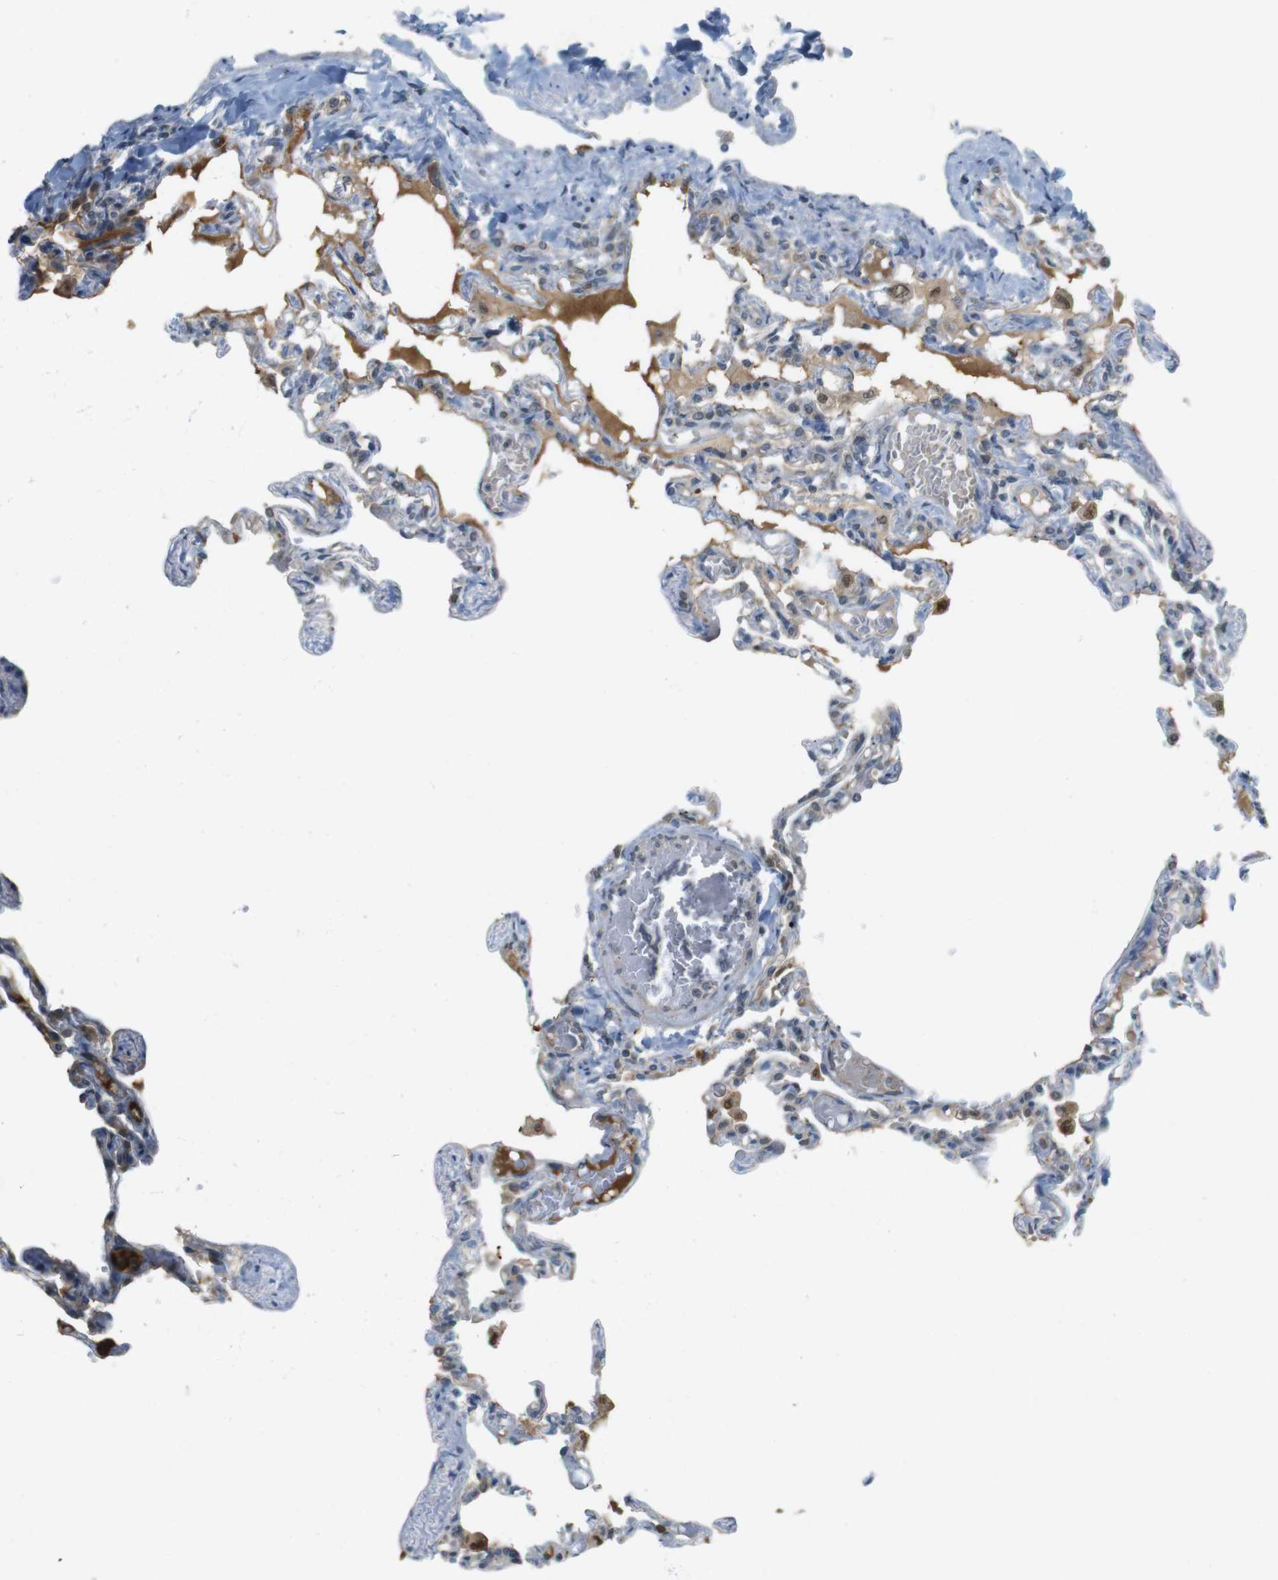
{"staining": {"intensity": "weak", "quantity": "25%-75%", "location": "cytoplasmic/membranous,nuclear"}, "tissue": "lung", "cell_type": "Alveolar cells", "image_type": "normal", "snomed": [{"axis": "morphology", "description": "Normal tissue, NOS"}, {"axis": "topography", "description": "Lung"}], "caption": "The micrograph exhibits a brown stain indicating the presence of a protein in the cytoplasmic/membranous,nuclear of alveolar cells in lung. (IHC, brightfield microscopy, high magnification).", "gene": "ZDHHC20", "patient": {"sex": "male", "age": 21}}